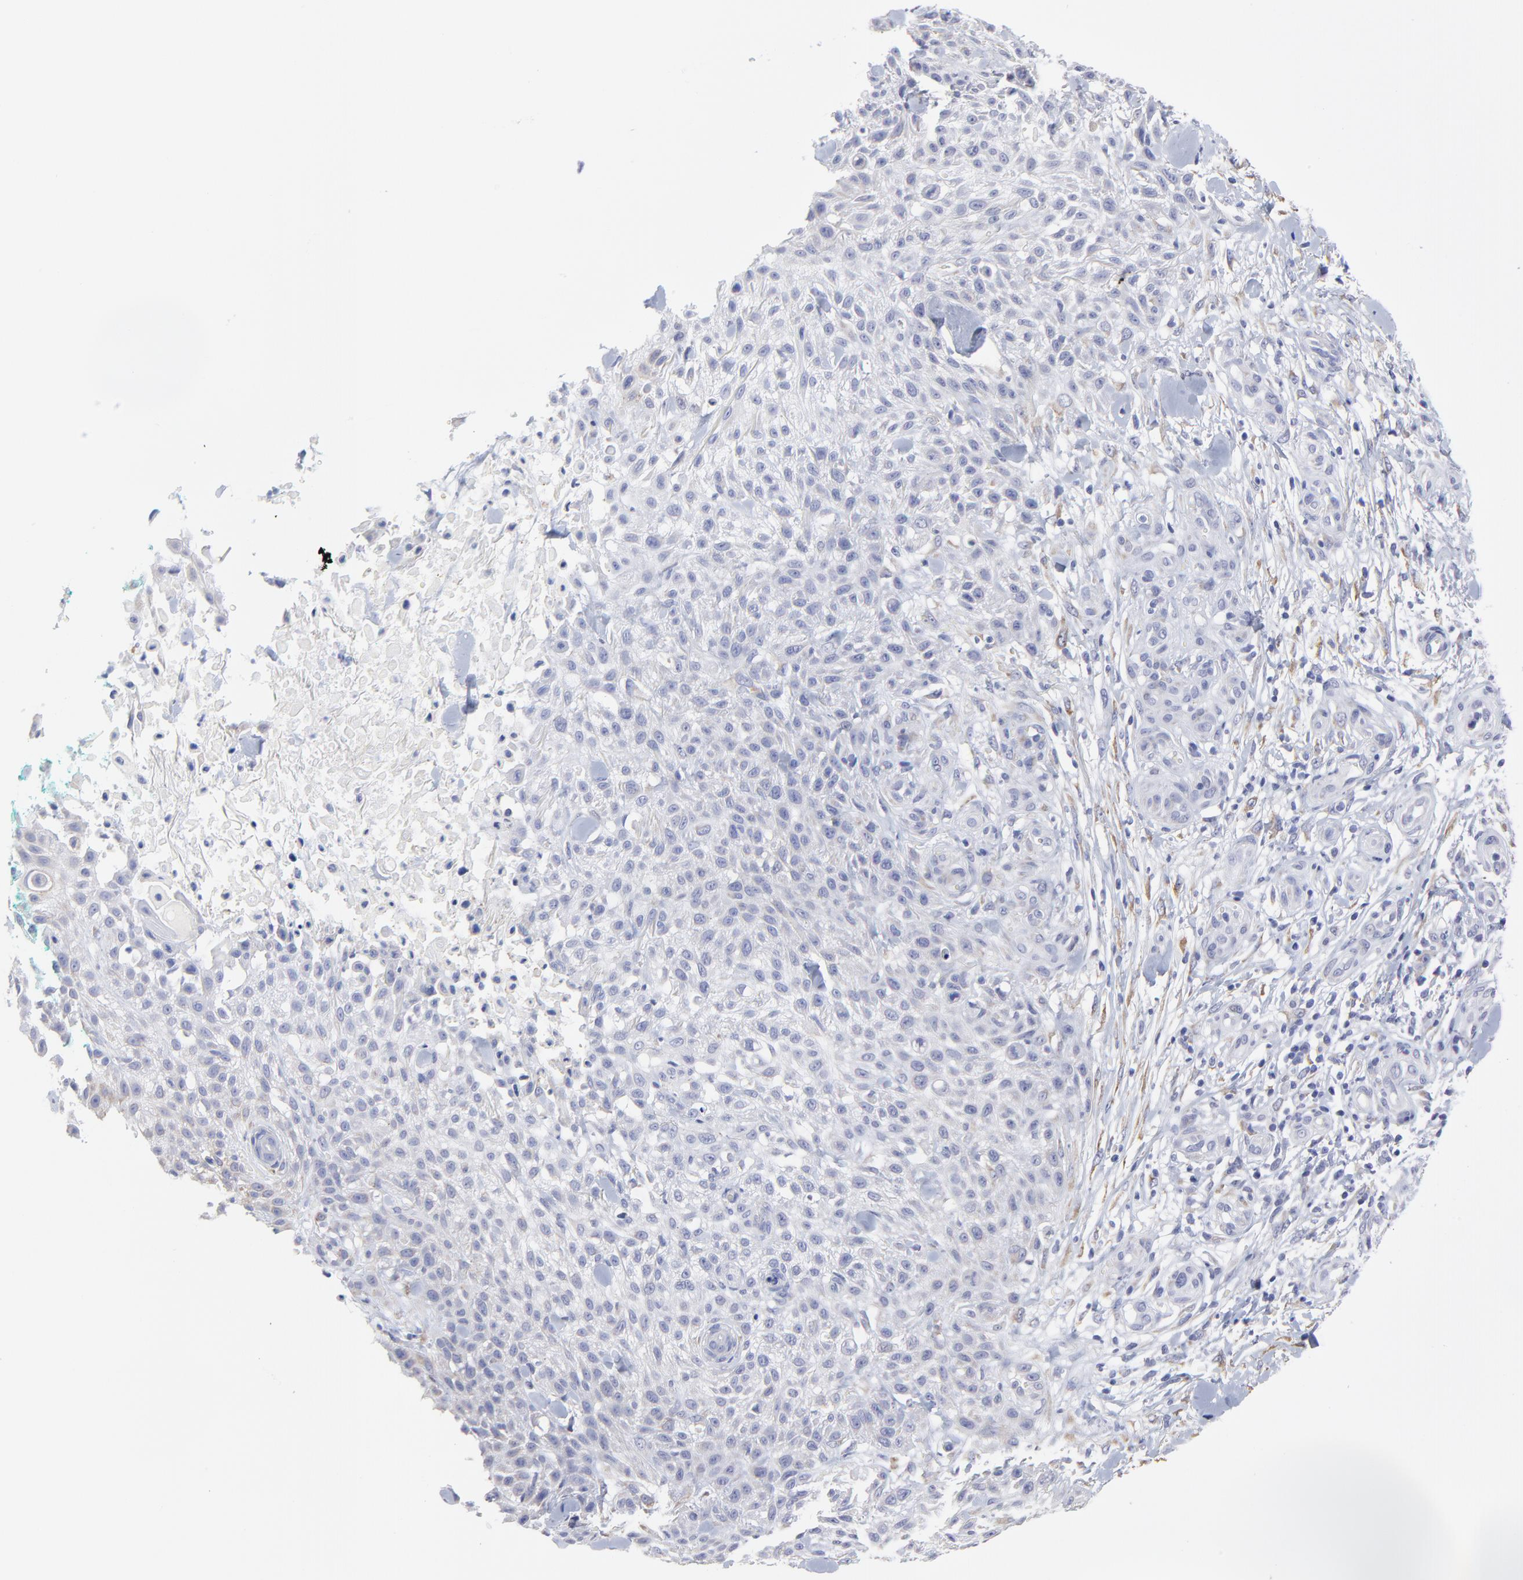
{"staining": {"intensity": "negative", "quantity": "none", "location": "none"}, "tissue": "skin cancer", "cell_type": "Tumor cells", "image_type": "cancer", "snomed": [{"axis": "morphology", "description": "Squamous cell carcinoma, NOS"}, {"axis": "topography", "description": "Skin"}], "caption": "A high-resolution image shows immunohistochemistry staining of skin cancer (squamous cell carcinoma), which demonstrates no significant positivity in tumor cells.", "gene": "DUSP9", "patient": {"sex": "female", "age": 42}}